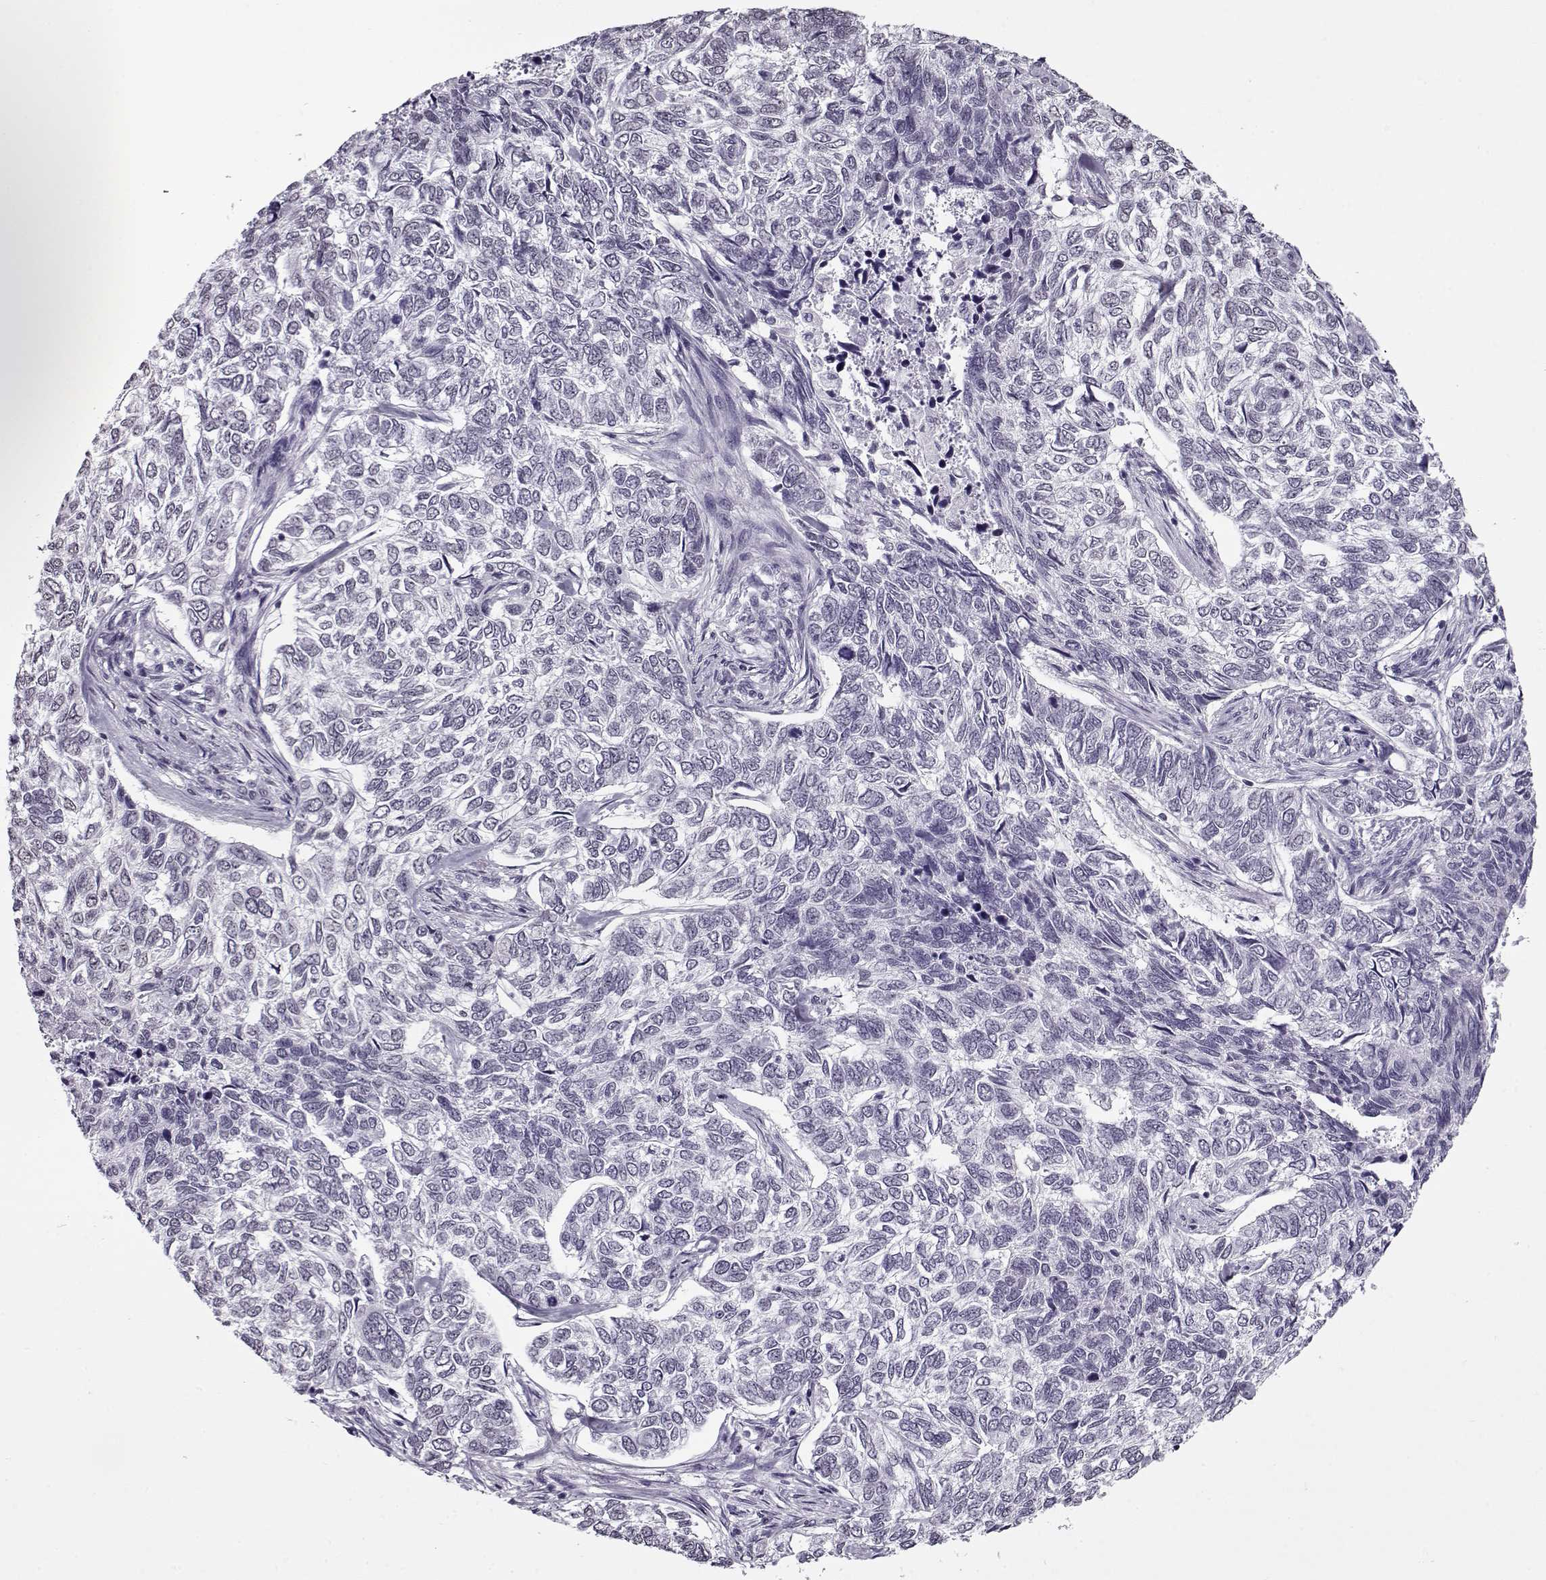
{"staining": {"intensity": "negative", "quantity": "none", "location": "none"}, "tissue": "skin cancer", "cell_type": "Tumor cells", "image_type": "cancer", "snomed": [{"axis": "morphology", "description": "Basal cell carcinoma"}, {"axis": "topography", "description": "Skin"}], "caption": "Tumor cells show no significant protein expression in skin basal cell carcinoma.", "gene": "PRMT8", "patient": {"sex": "female", "age": 65}}